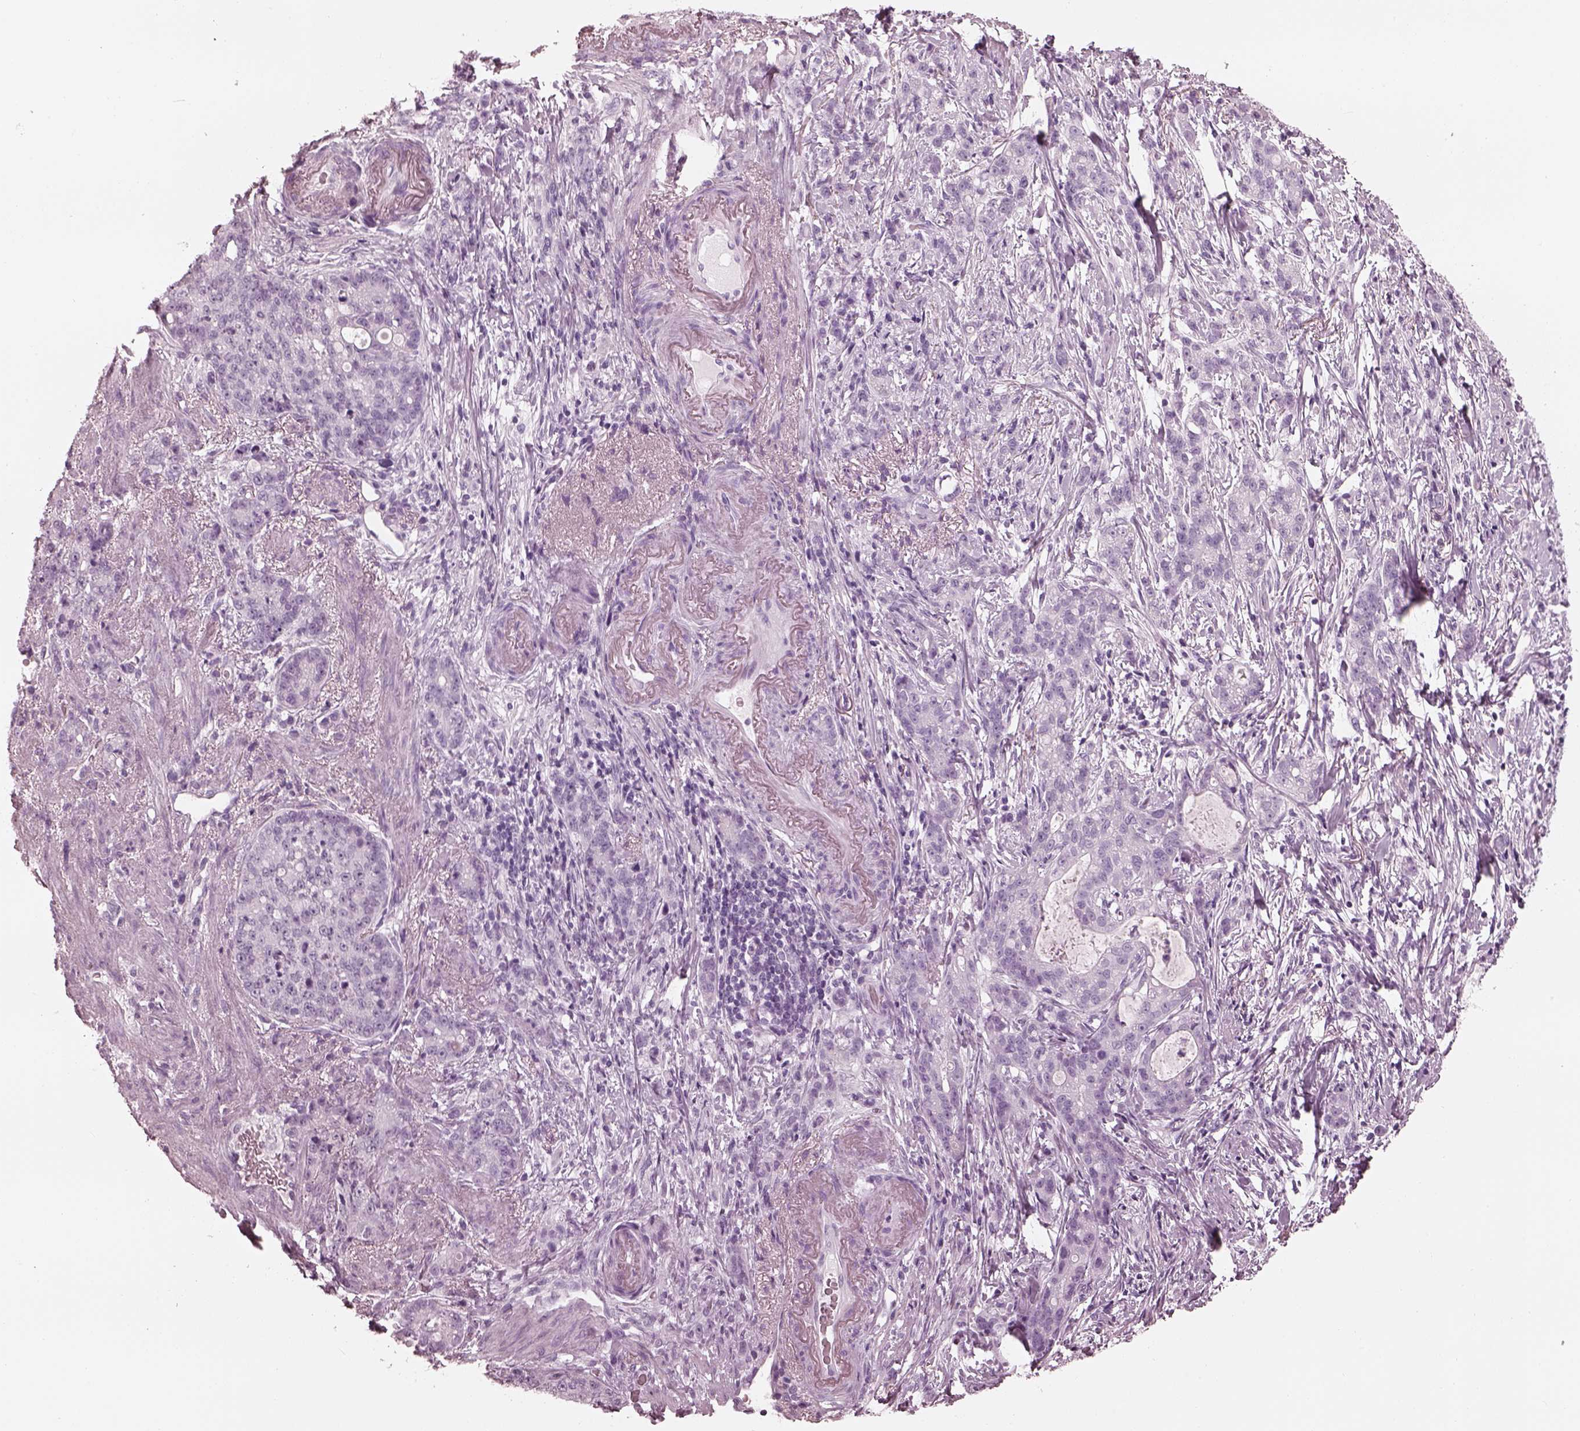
{"staining": {"intensity": "negative", "quantity": "none", "location": "none"}, "tissue": "stomach cancer", "cell_type": "Tumor cells", "image_type": "cancer", "snomed": [{"axis": "morphology", "description": "Adenocarcinoma, NOS"}, {"axis": "topography", "description": "Stomach, lower"}], "caption": "IHC of adenocarcinoma (stomach) shows no positivity in tumor cells.", "gene": "FABP9", "patient": {"sex": "male", "age": 88}}